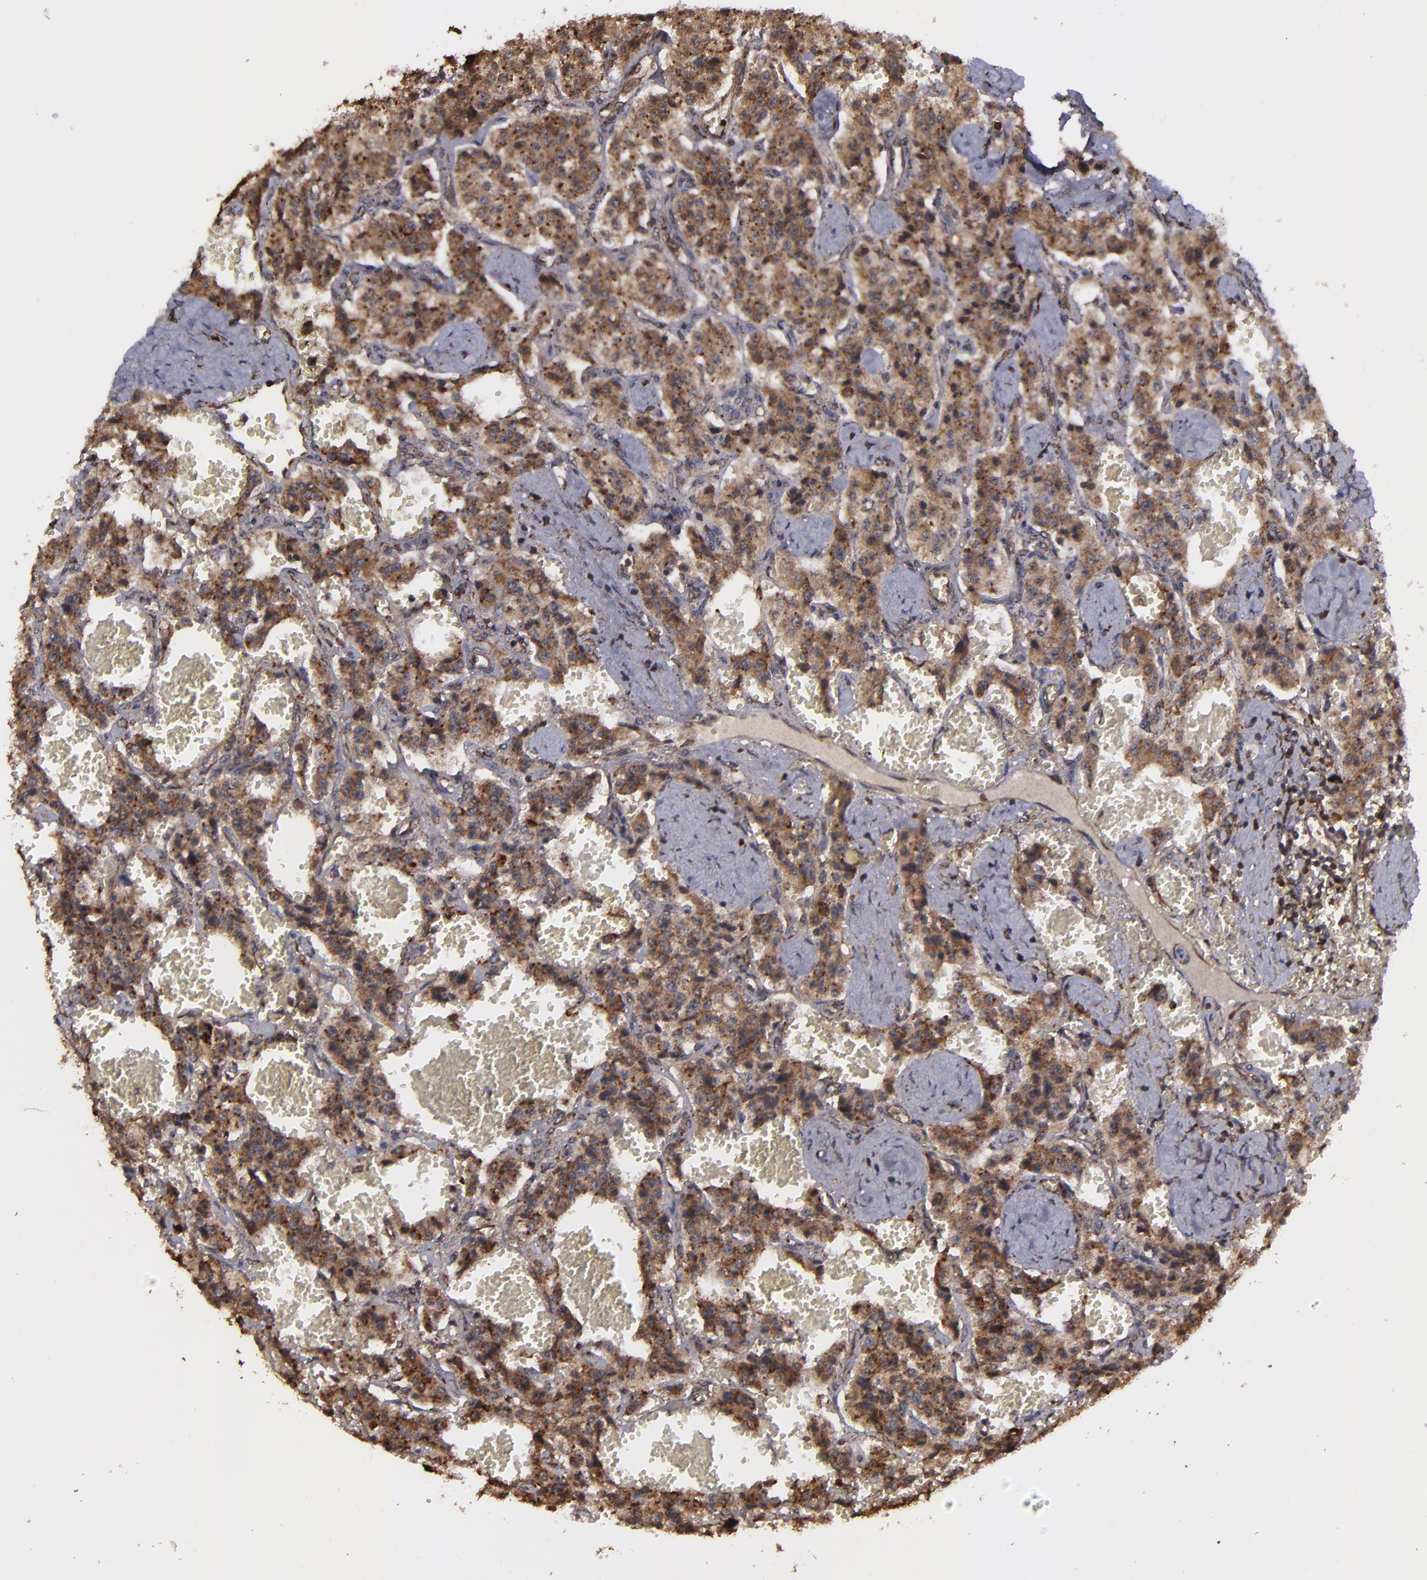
{"staining": {"intensity": "strong", "quantity": ">75%", "location": "cytoplasmic/membranous,nuclear"}, "tissue": "carcinoid", "cell_type": "Tumor cells", "image_type": "cancer", "snomed": [{"axis": "morphology", "description": "Carcinoid, malignant, NOS"}, {"axis": "topography", "description": "Small intestine"}], "caption": "Carcinoid (malignant) stained with a protein marker reveals strong staining in tumor cells.", "gene": "EIF4ENIF1", "patient": {"sex": "male", "age": 52}}